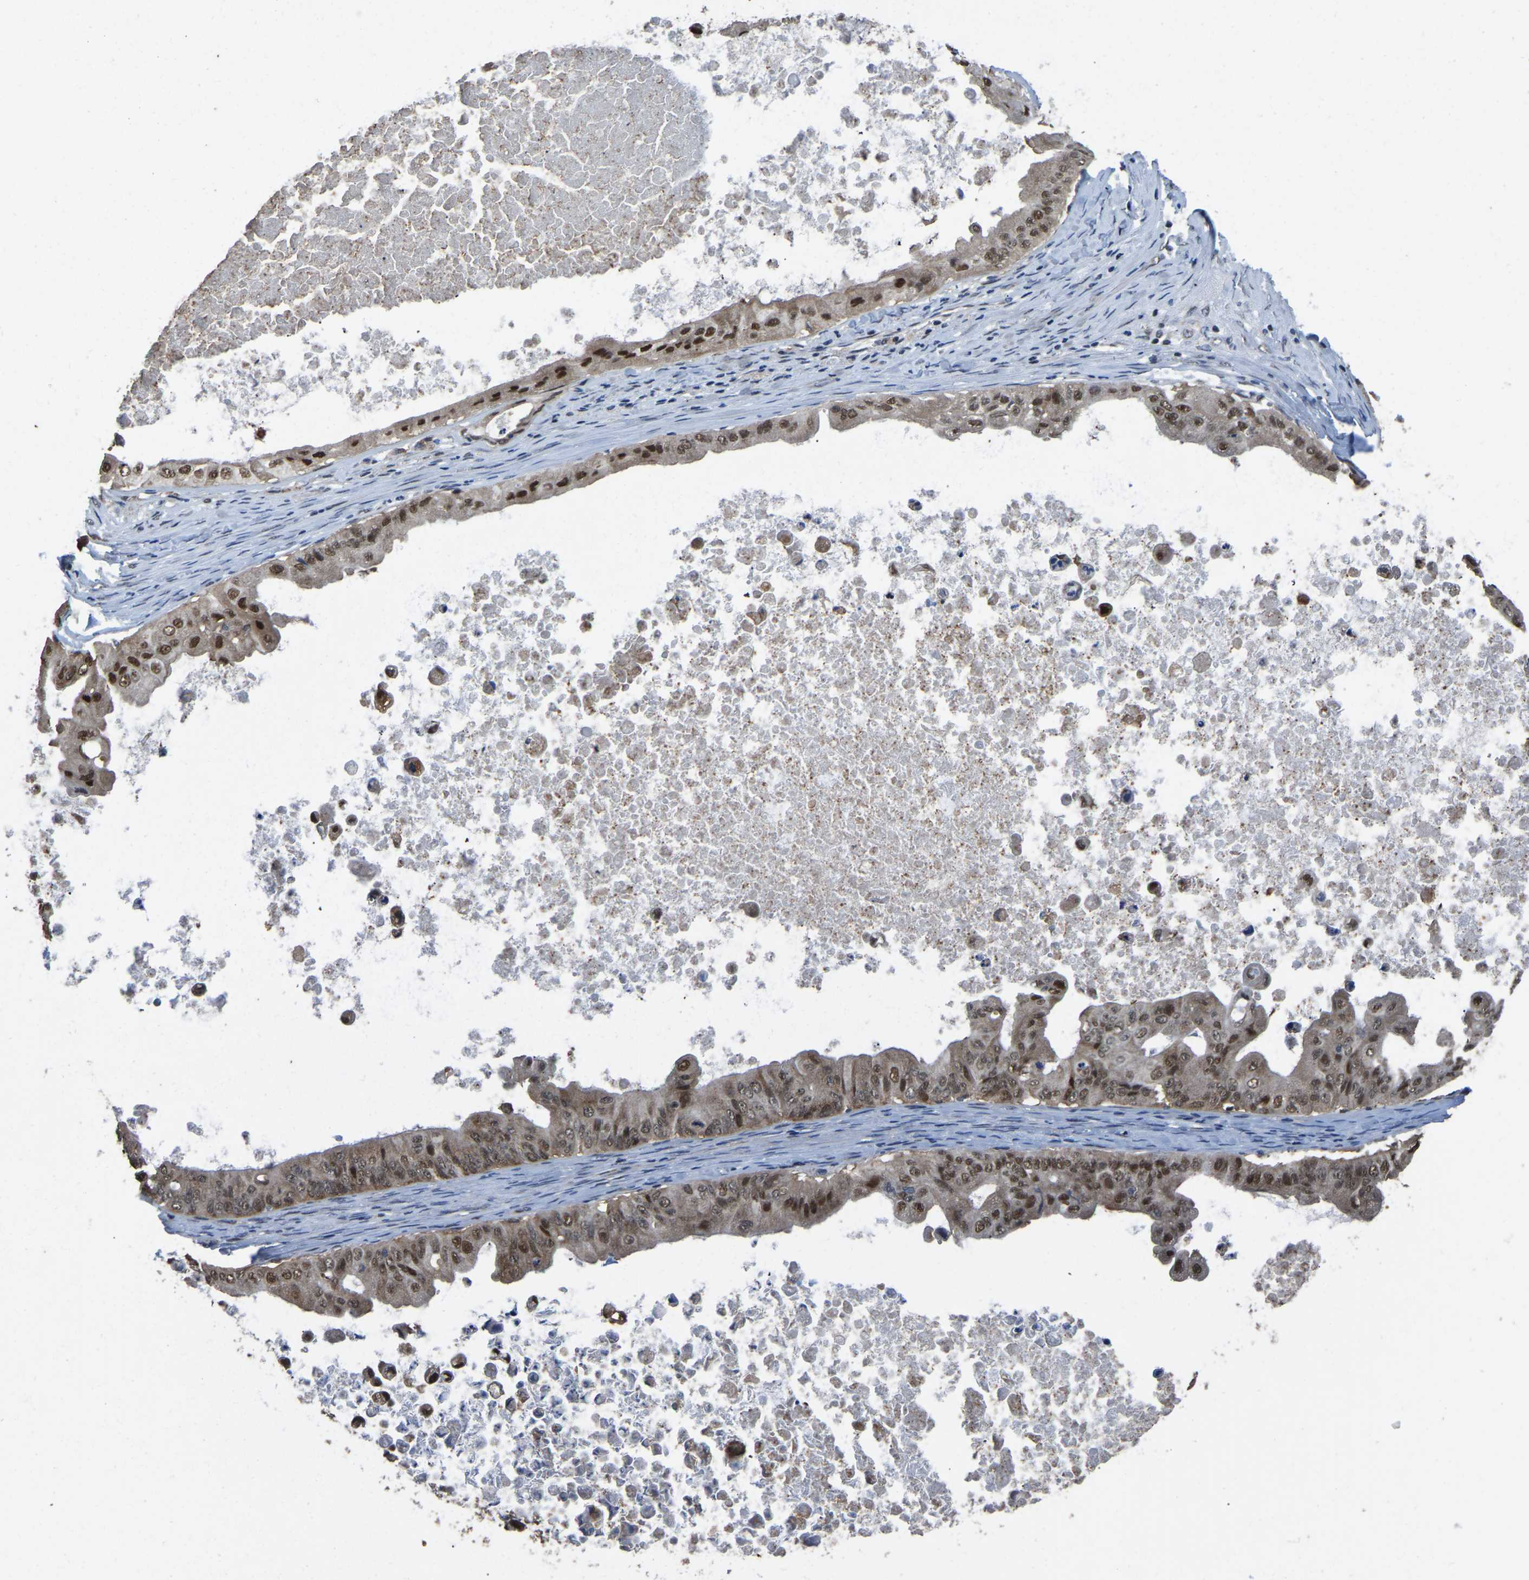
{"staining": {"intensity": "strong", "quantity": ">75%", "location": "nuclear"}, "tissue": "ovarian cancer", "cell_type": "Tumor cells", "image_type": "cancer", "snomed": [{"axis": "morphology", "description": "Cystadenocarcinoma, mucinous, NOS"}, {"axis": "topography", "description": "Ovary"}], "caption": "A photomicrograph of human mucinous cystadenocarcinoma (ovarian) stained for a protein reveals strong nuclear brown staining in tumor cells. (Brightfield microscopy of DAB IHC at high magnification).", "gene": "DFFA", "patient": {"sex": "female", "age": 37}}